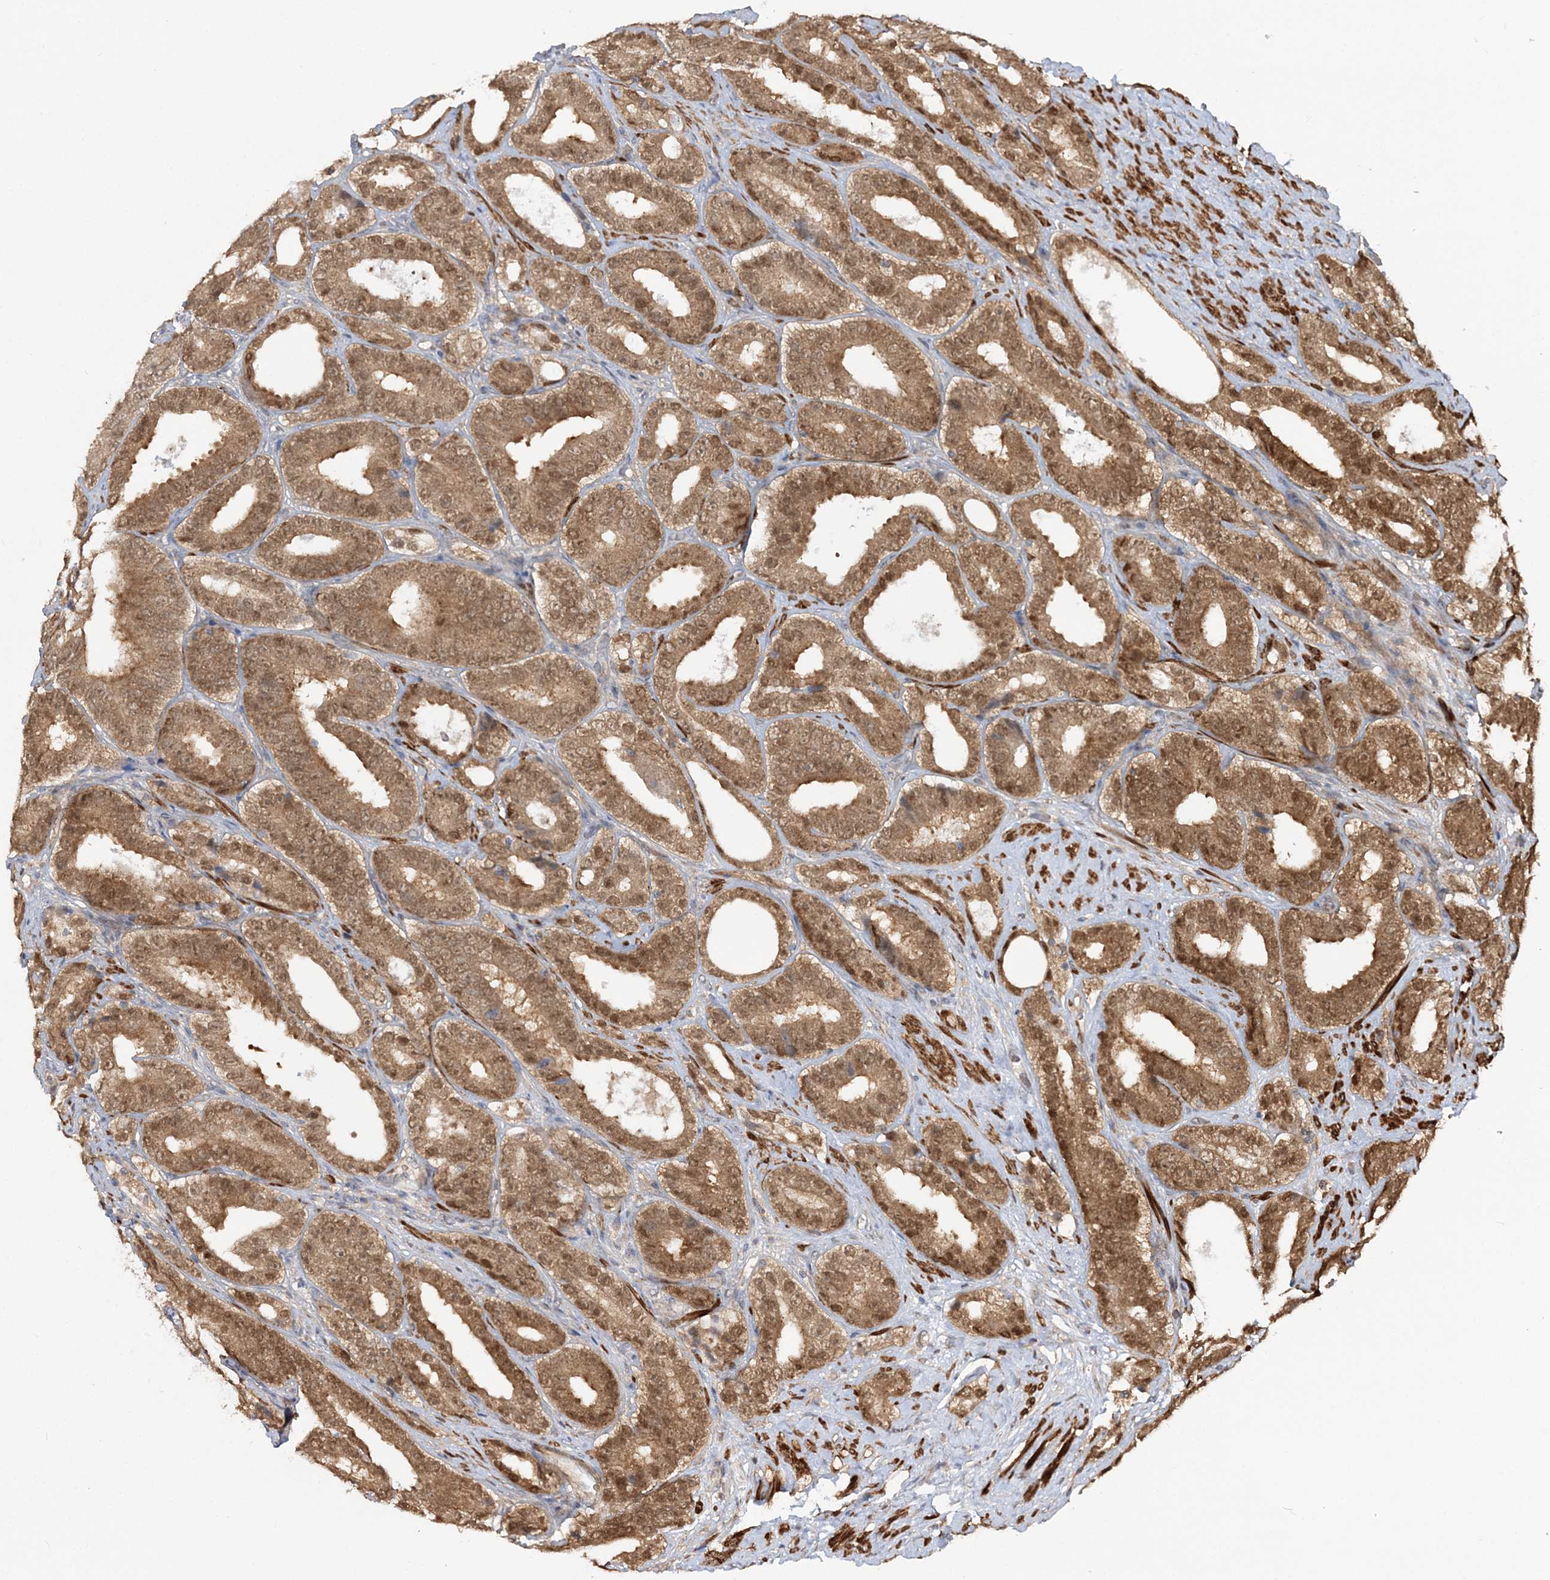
{"staining": {"intensity": "moderate", "quantity": ">75%", "location": "cytoplasmic/membranous,nuclear"}, "tissue": "prostate cancer", "cell_type": "Tumor cells", "image_type": "cancer", "snomed": [{"axis": "morphology", "description": "Adenocarcinoma, High grade"}, {"axis": "topography", "description": "Prostate"}], "caption": "This is a photomicrograph of immunohistochemistry staining of prostate adenocarcinoma (high-grade), which shows moderate staining in the cytoplasmic/membranous and nuclear of tumor cells.", "gene": "MOCS2", "patient": {"sex": "male", "age": 56}}